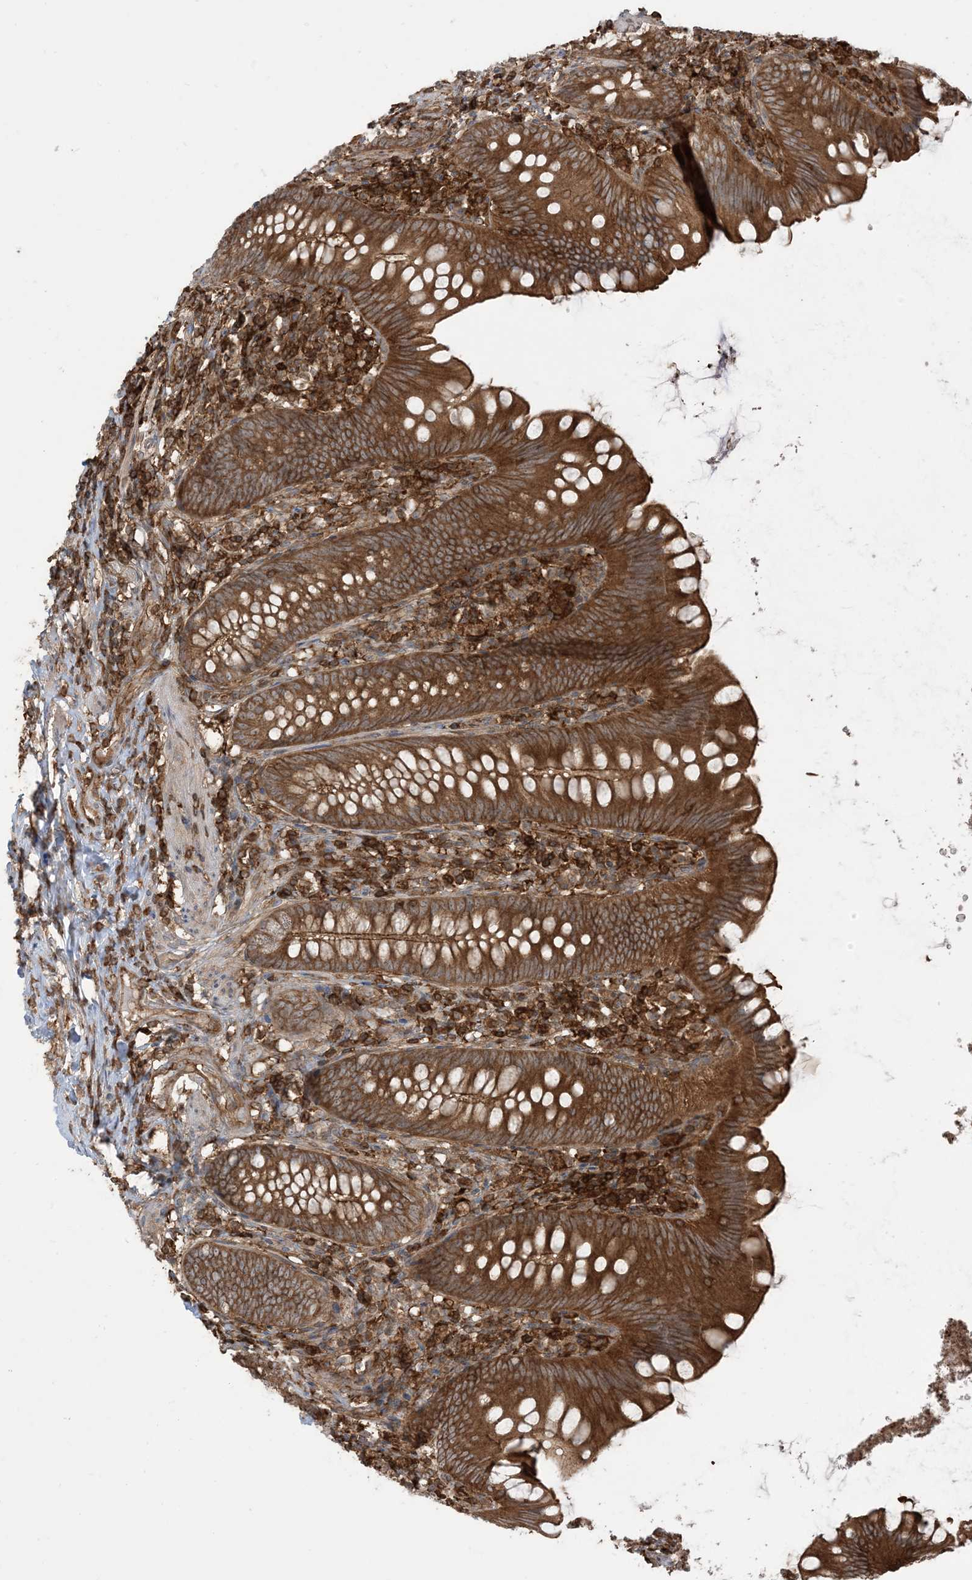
{"staining": {"intensity": "strong", "quantity": ">75%", "location": "cytoplasmic/membranous"}, "tissue": "appendix", "cell_type": "Glandular cells", "image_type": "normal", "snomed": [{"axis": "morphology", "description": "Normal tissue, NOS"}, {"axis": "topography", "description": "Appendix"}], "caption": "High-magnification brightfield microscopy of normal appendix stained with DAB (3,3'-diaminobenzidine) (brown) and counterstained with hematoxylin (blue). glandular cells exhibit strong cytoplasmic/membranous staining is appreciated in about>75% of cells.", "gene": "CAPZB", "patient": {"sex": "female", "age": 62}}